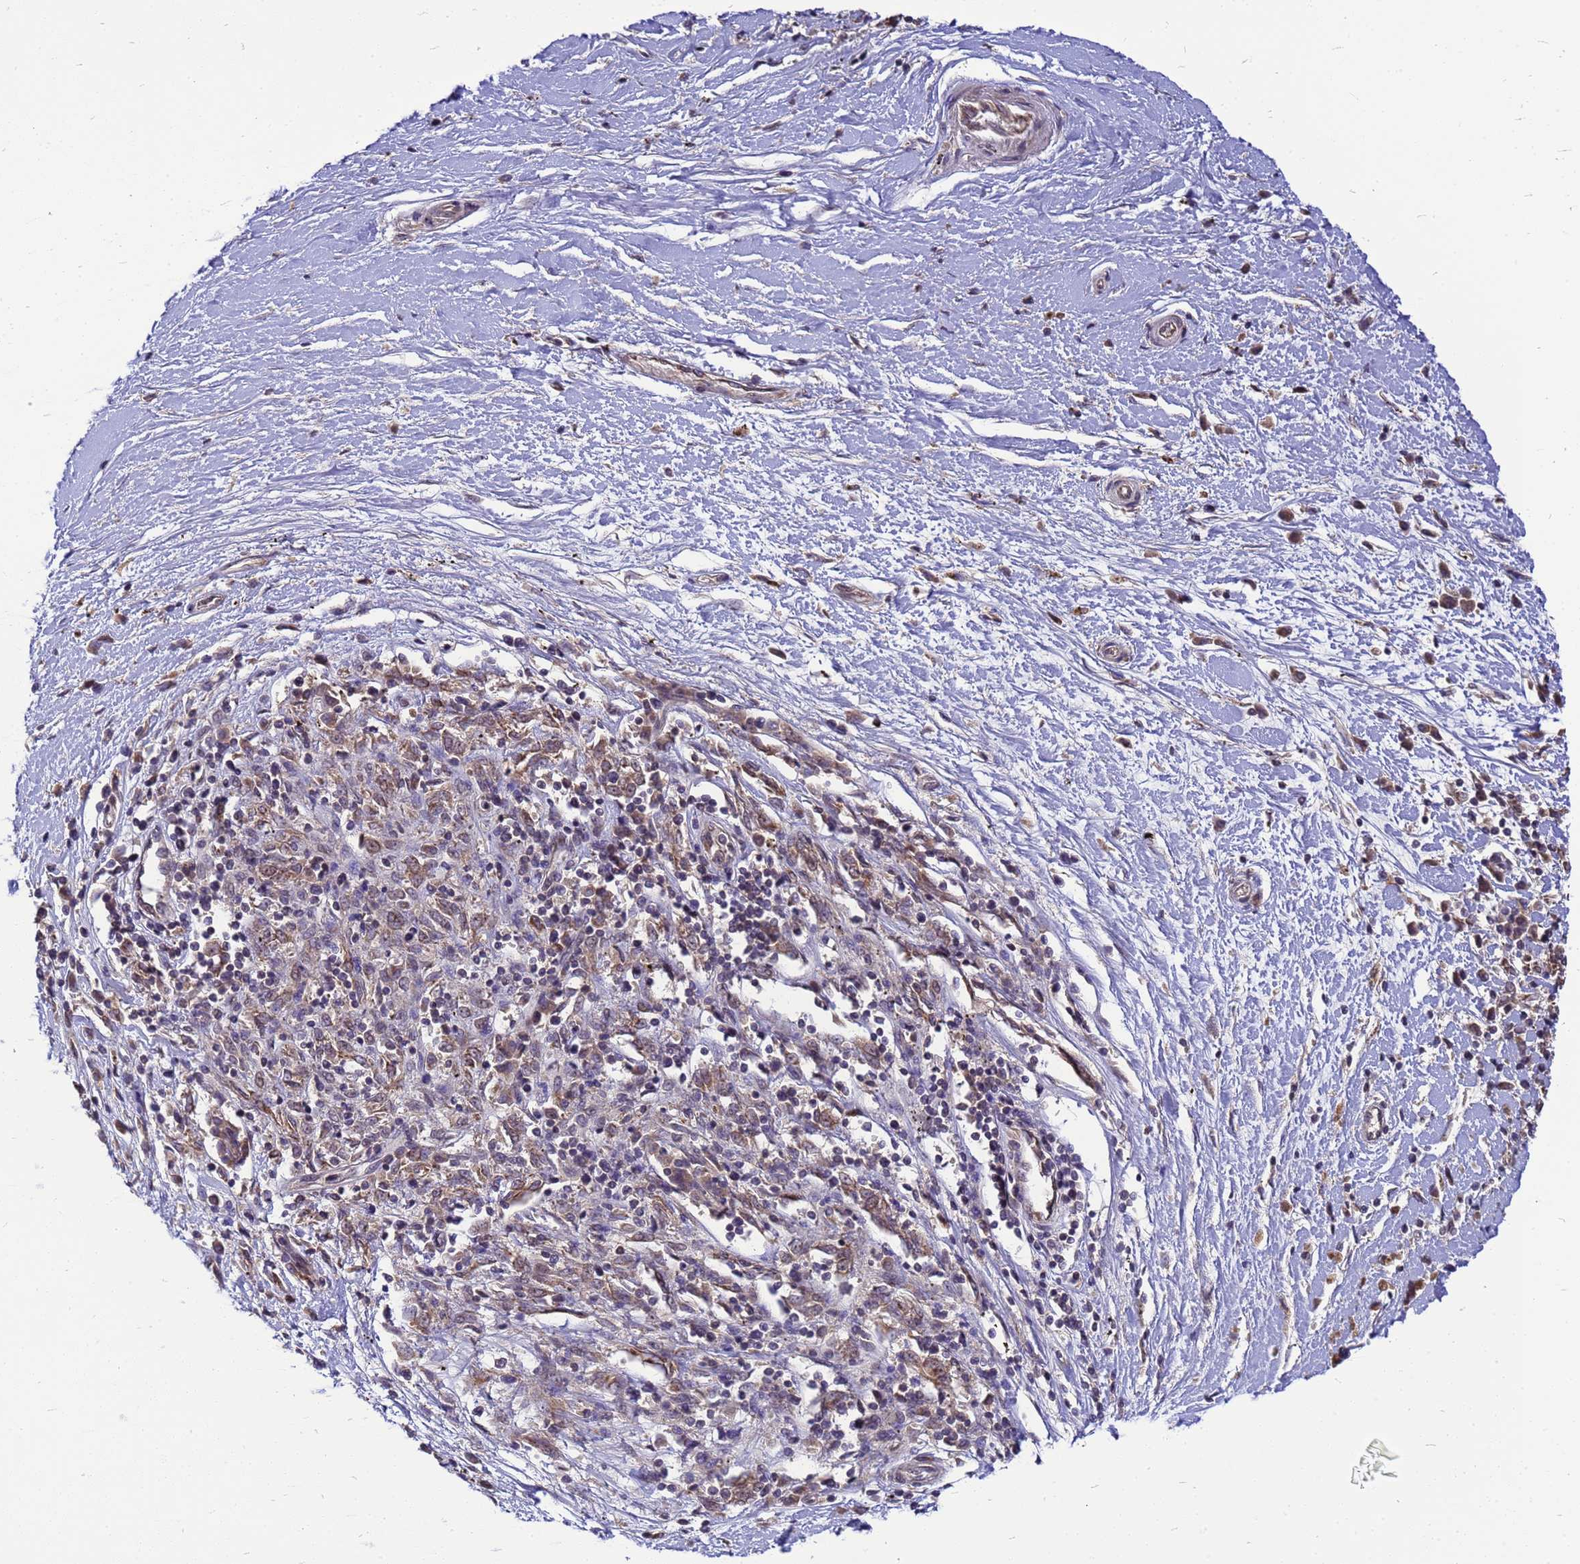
{"staining": {"intensity": "moderate", "quantity": ">75%", "location": "cytoplasmic/membranous"}, "tissue": "melanoma", "cell_type": "Tumor cells", "image_type": "cancer", "snomed": [{"axis": "morphology", "description": "Malignant melanoma, NOS"}, {"axis": "topography", "description": "Skin"}], "caption": "A high-resolution photomicrograph shows immunohistochemistry (IHC) staining of malignant melanoma, which displays moderate cytoplasmic/membranous staining in about >75% of tumor cells.", "gene": "CMC4", "patient": {"sex": "female", "age": 72}}